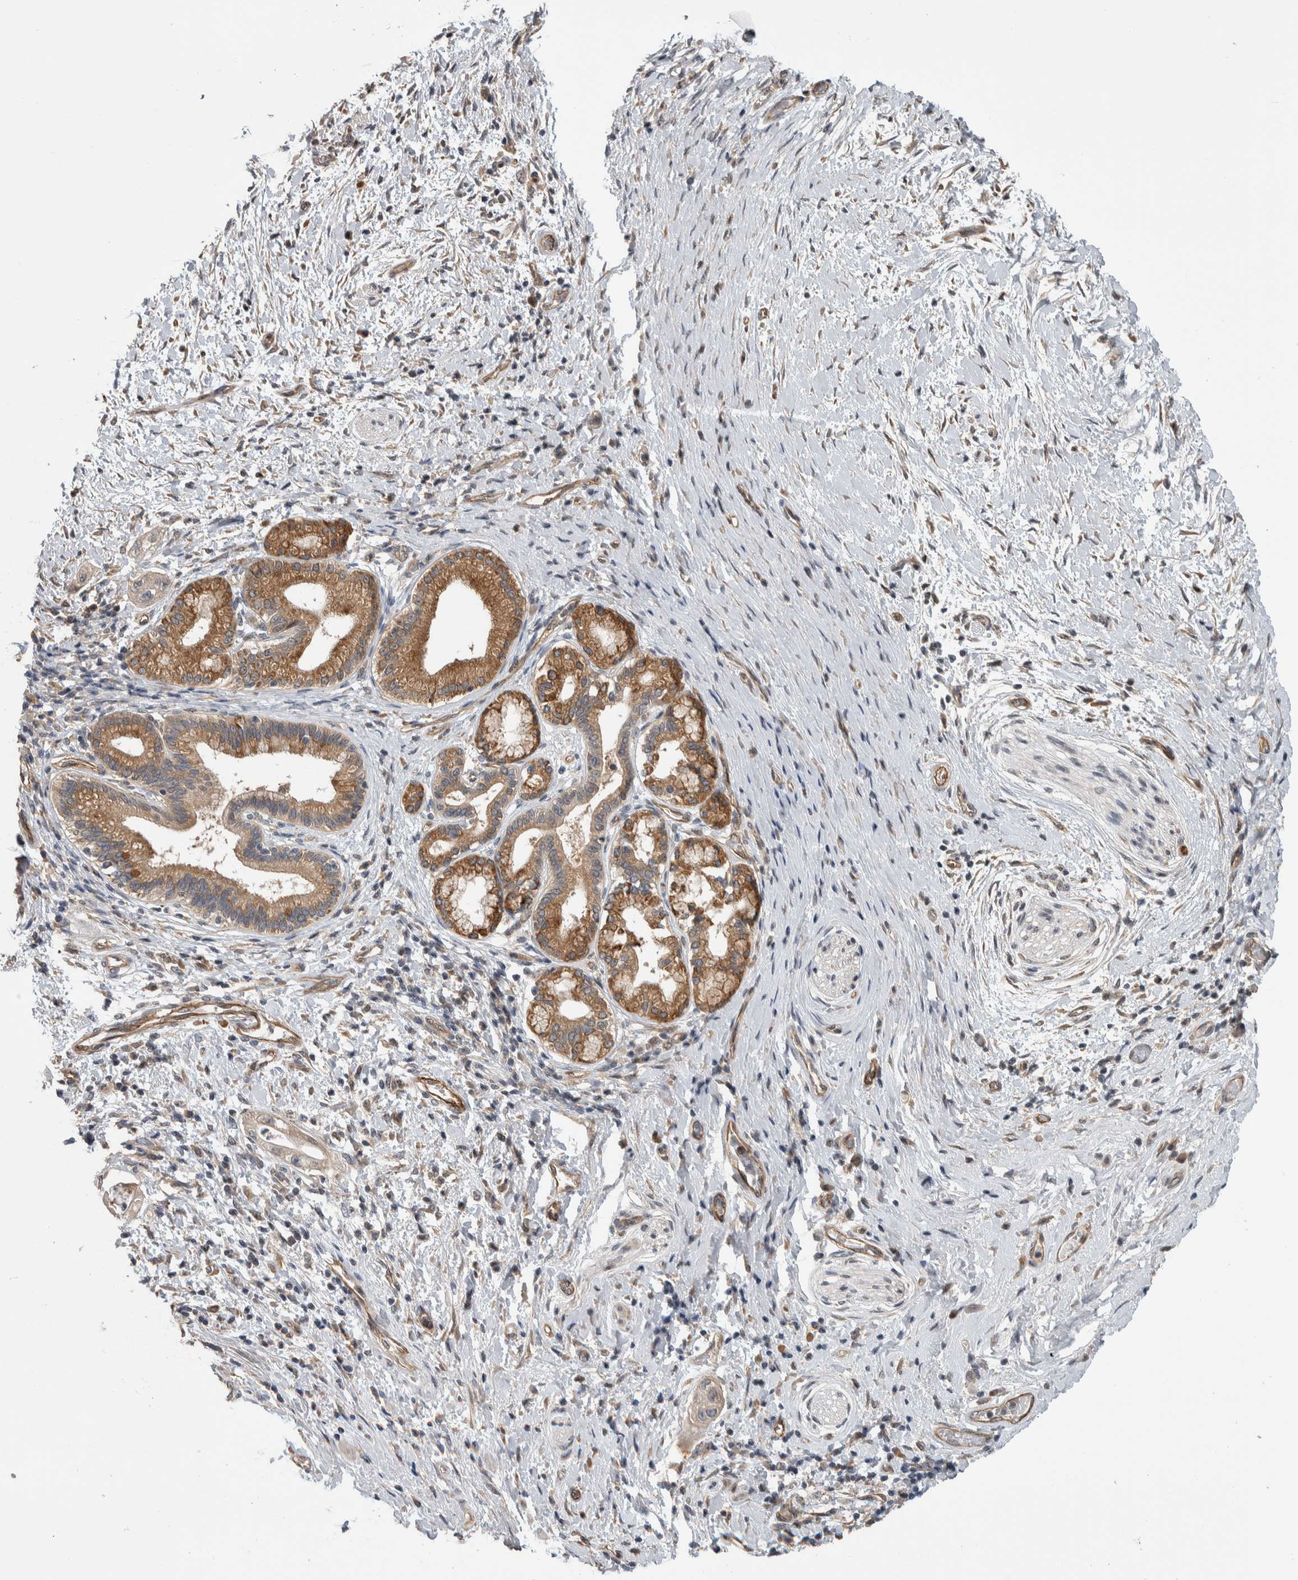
{"staining": {"intensity": "negative", "quantity": "none", "location": "none"}, "tissue": "pancreatic cancer", "cell_type": "Tumor cells", "image_type": "cancer", "snomed": [{"axis": "morphology", "description": "Adenocarcinoma, NOS"}, {"axis": "topography", "description": "Pancreas"}], "caption": "Tumor cells show no significant expression in pancreatic adenocarcinoma. (DAB (3,3'-diaminobenzidine) IHC, high magnification).", "gene": "PRDM4", "patient": {"sex": "male", "age": 58}}